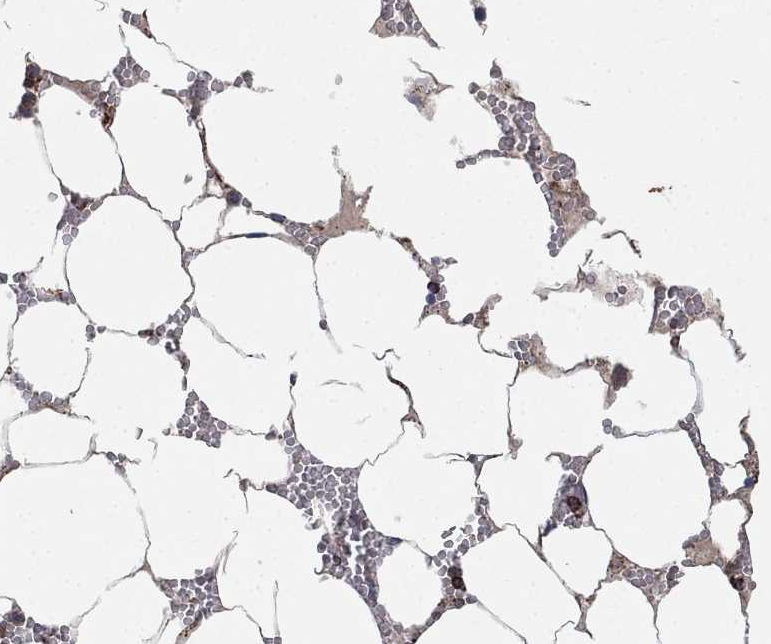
{"staining": {"intensity": "moderate", "quantity": "<25%", "location": "cytoplasmic/membranous"}, "tissue": "bone marrow", "cell_type": "Hematopoietic cells", "image_type": "normal", "snomed": [{"axis": "morphology", "description": "Normal tissue, NOS"}, {"axis": "topography", "description": "Bone marrow"}], "caption": "Brown immunohistochemical staining in unremarkable bone marrow displays moderate cytoplasmic/membranous staining in approximately <25% of hematopoietic cells.", "gene": "SLC38A7", "patient": {"sex": "female", "age": 64}}